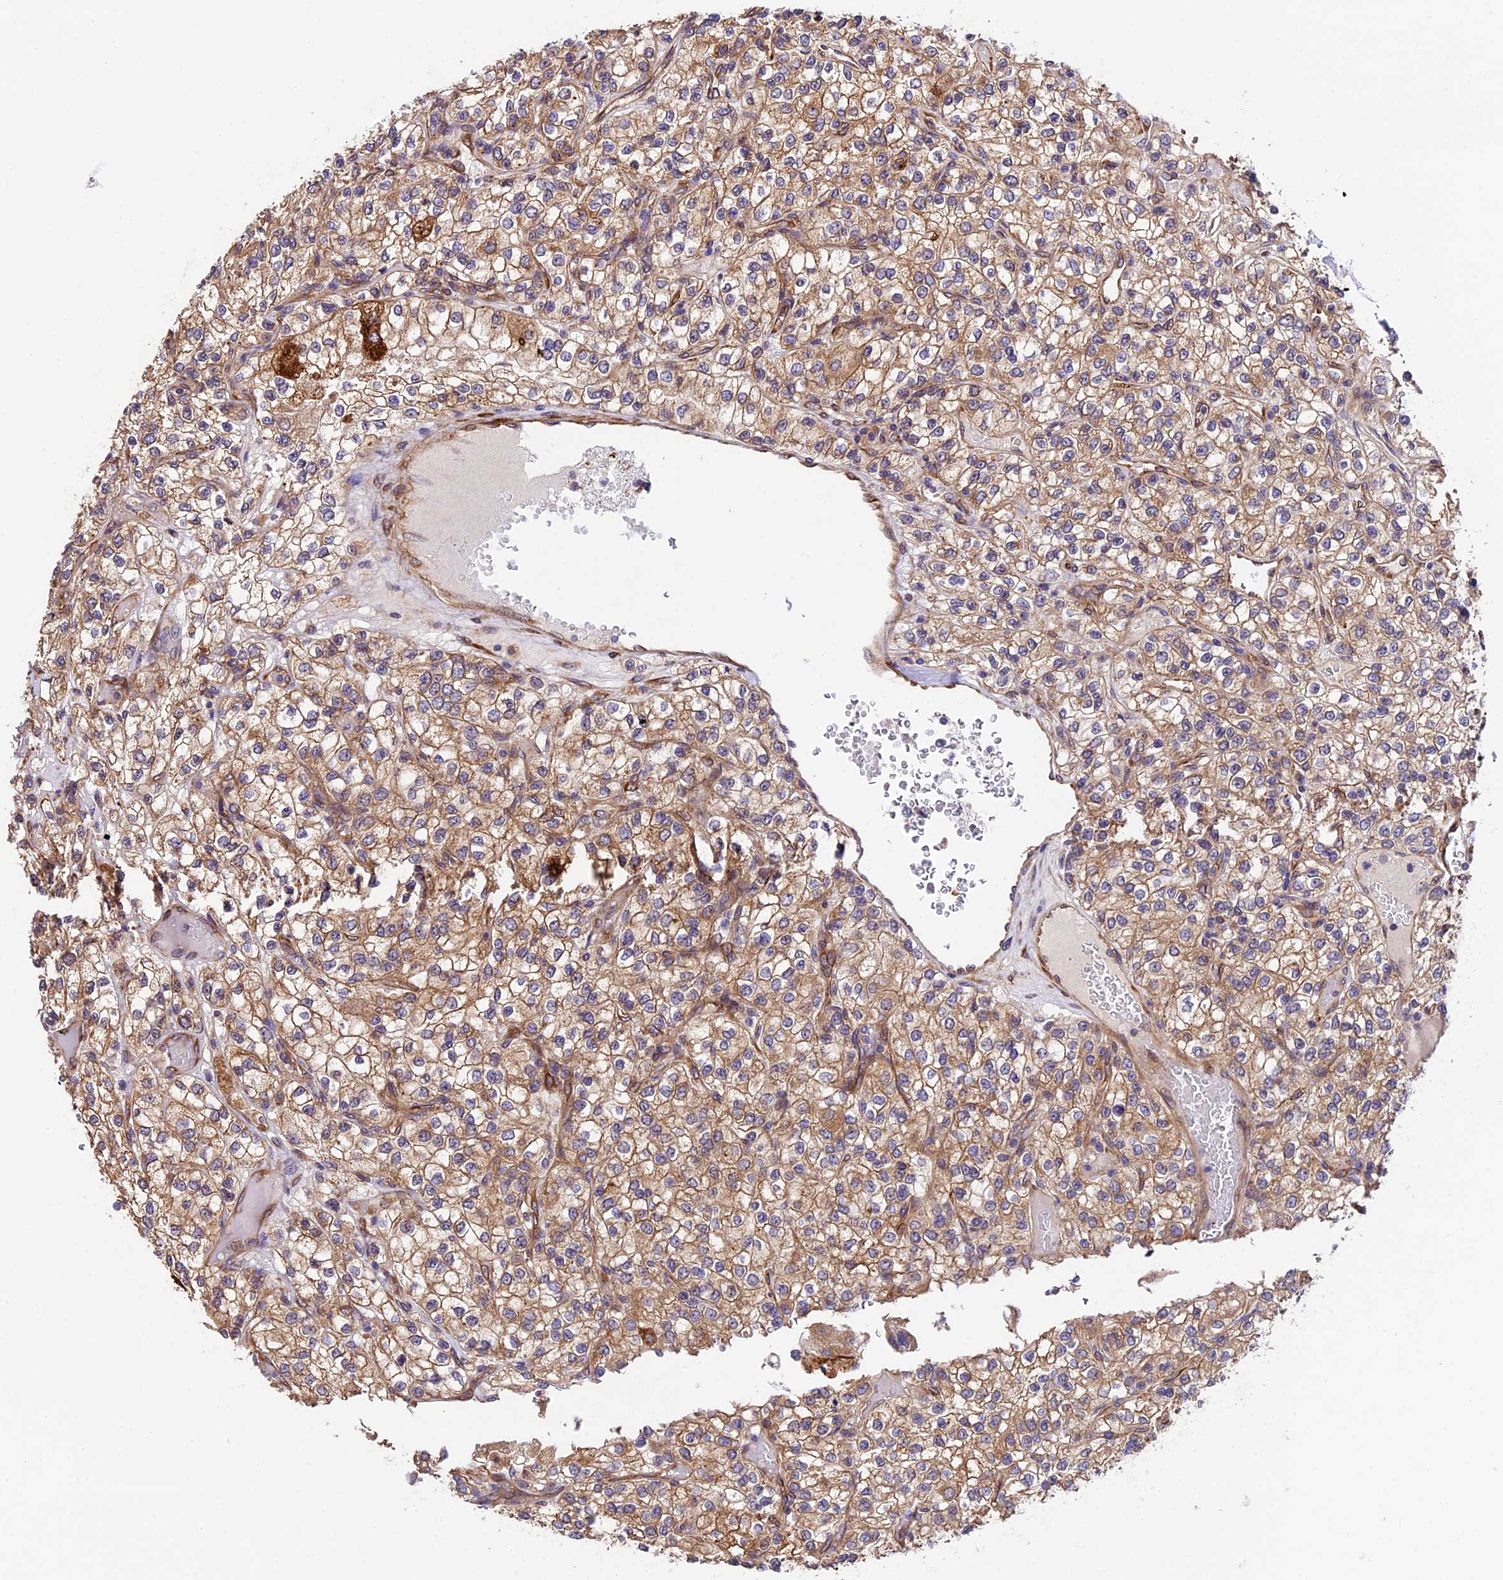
{"staining": {"intensity": "moderate", "quantity": ">75%", "location": "cytoplasmic/membranous"}, "tissue": "renal cancer", "cell_type": "Tumor cells", "image_type": "cancer", "snomed": [{"axis": "morphology", "description": "Adenocarcinoma, NOS"}, {"axis": "topography", "description": "Kidney"}], "caption": "Renal cancer (adenocarcinoma) stained with DAB (3,3'-diaminobenzidine) immunohistochemistry reveals medium levels of moderate cytoplasmic/membranous positivity in about >75% of tumor cells. The staining was performed using DAB, with brown indicating positive protein expression. Nuclei are stained blue with hematoxylin.", "gene": "LSM7", "patient": {"sex": "male", "age": 80}}